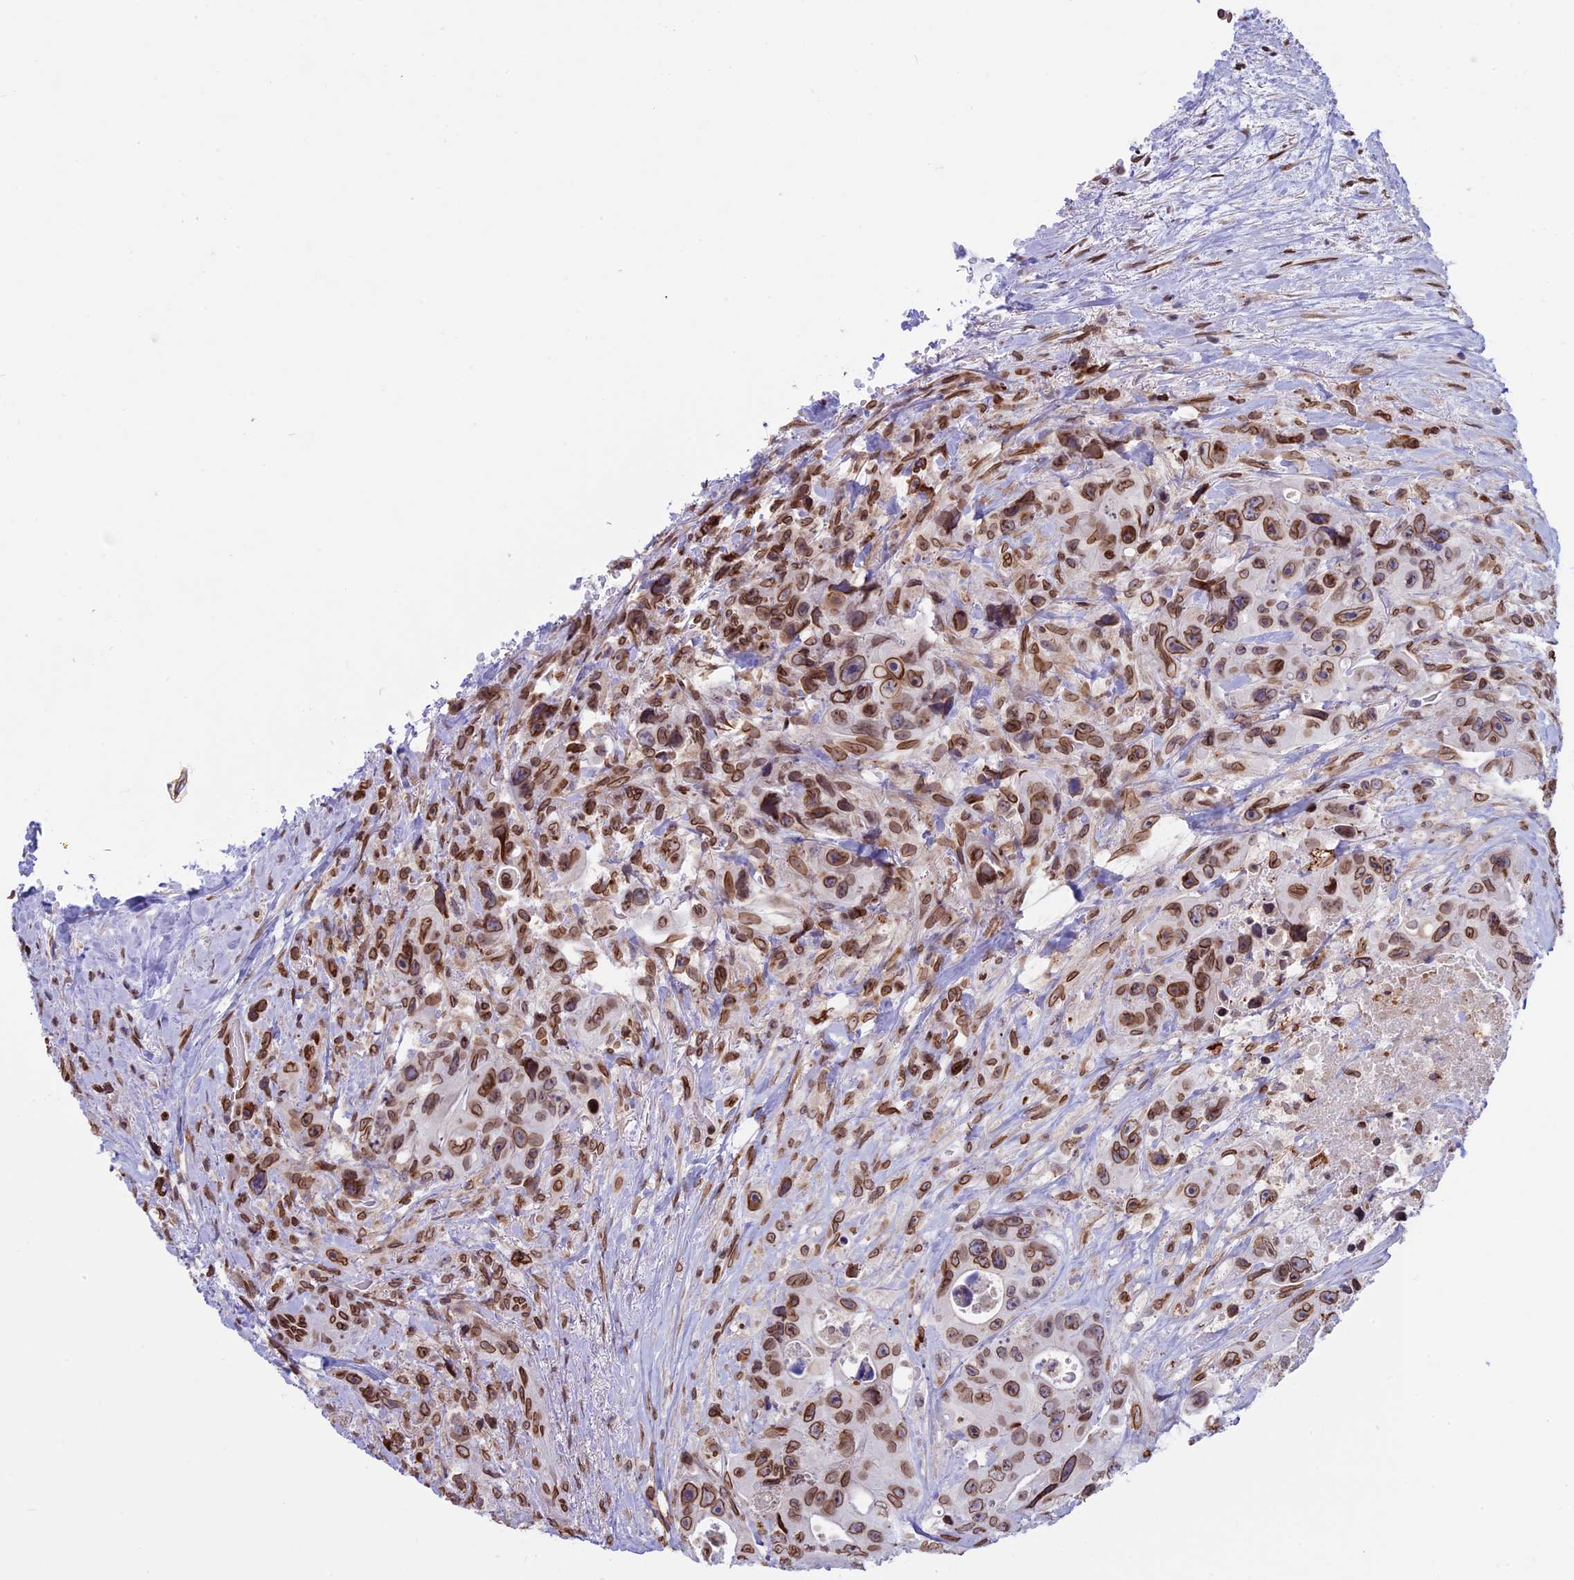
{"staining": {"intensity": "moderate", "quantity": ">75%", "location": "cytoplasmic/membranous,nuclear"}, "tissue": "colorectal cancer", "cell_type": "Tumor cells", "image_type": "cancer", "snomed": [{"axis": "morphology", "description": "Adenocarcinoma, NOS"}, {"axis": "topography", "description": "Colon"}], "caption": "Immunohistochemistry (DAB (3,3'-diaminobenzidine)) staining of human adenocarcinoma (colorectal) reveals moderate cytoplasmic/membranous and nuclear protein expression in approximately >75% of tumor cells.", "gene": "TMPRSS7", "patient": {"sex": "female", "age": 46}}